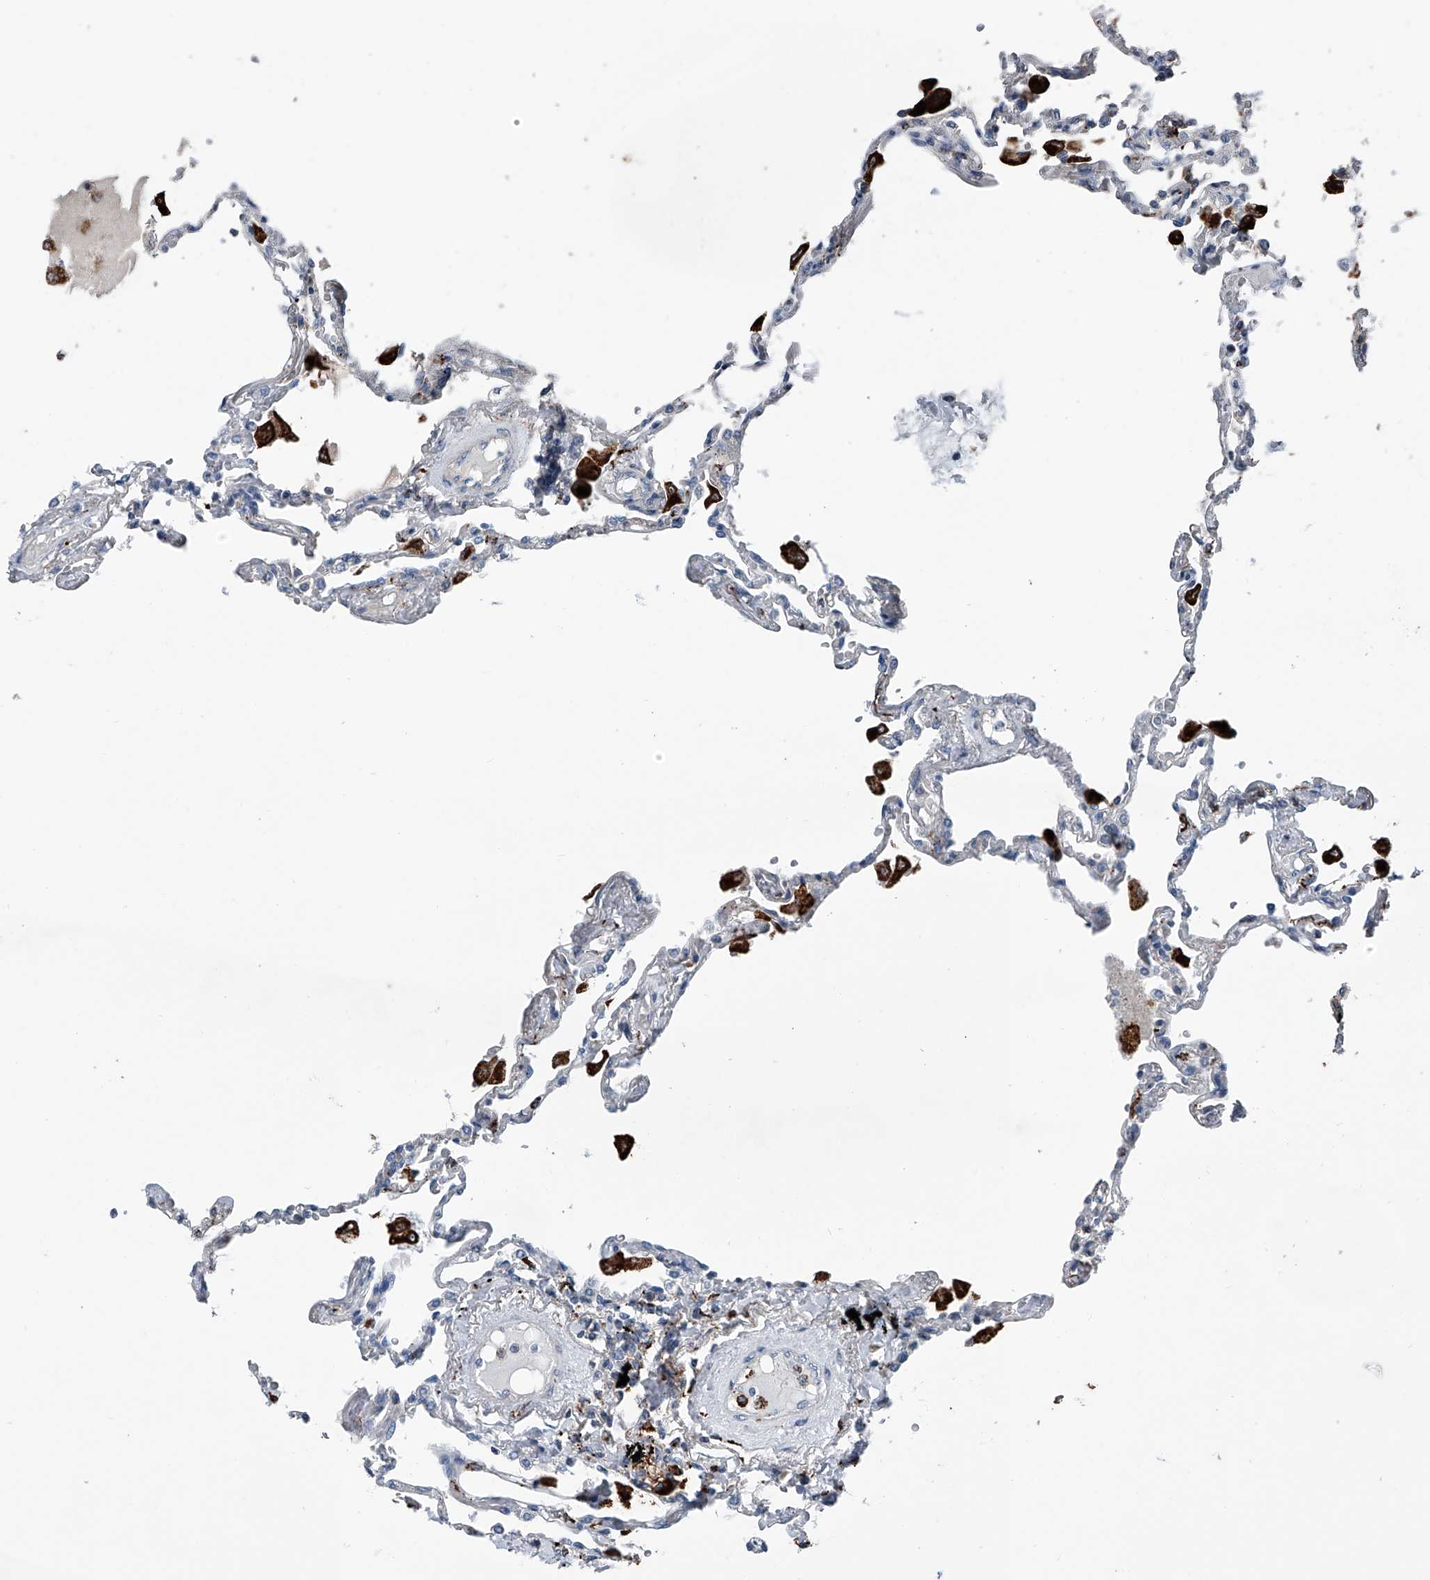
{"staining": {"intensity": "negative", "quantity": "none", "location": "none"}, "tissue": "lung", "cell_type": "Alveolar cells", "image_type": "normal", "snomed": [{"axis": "morphology", "description": "Normal tissue, NOS"}, {"axis": "topography", "description": "Lung"}], "caption": "A histopathology image of human lung is negative for staining in alveolar cells. (Stains: DAB (3,3'-diaminobenzidine) immunohistochemistry (IHC) with hematoxylin counter stain, Microscopy: brightfield microscopy at high magnification).", "gene": "ZNF772", "patient": {"sex": "female", "age": 67}}